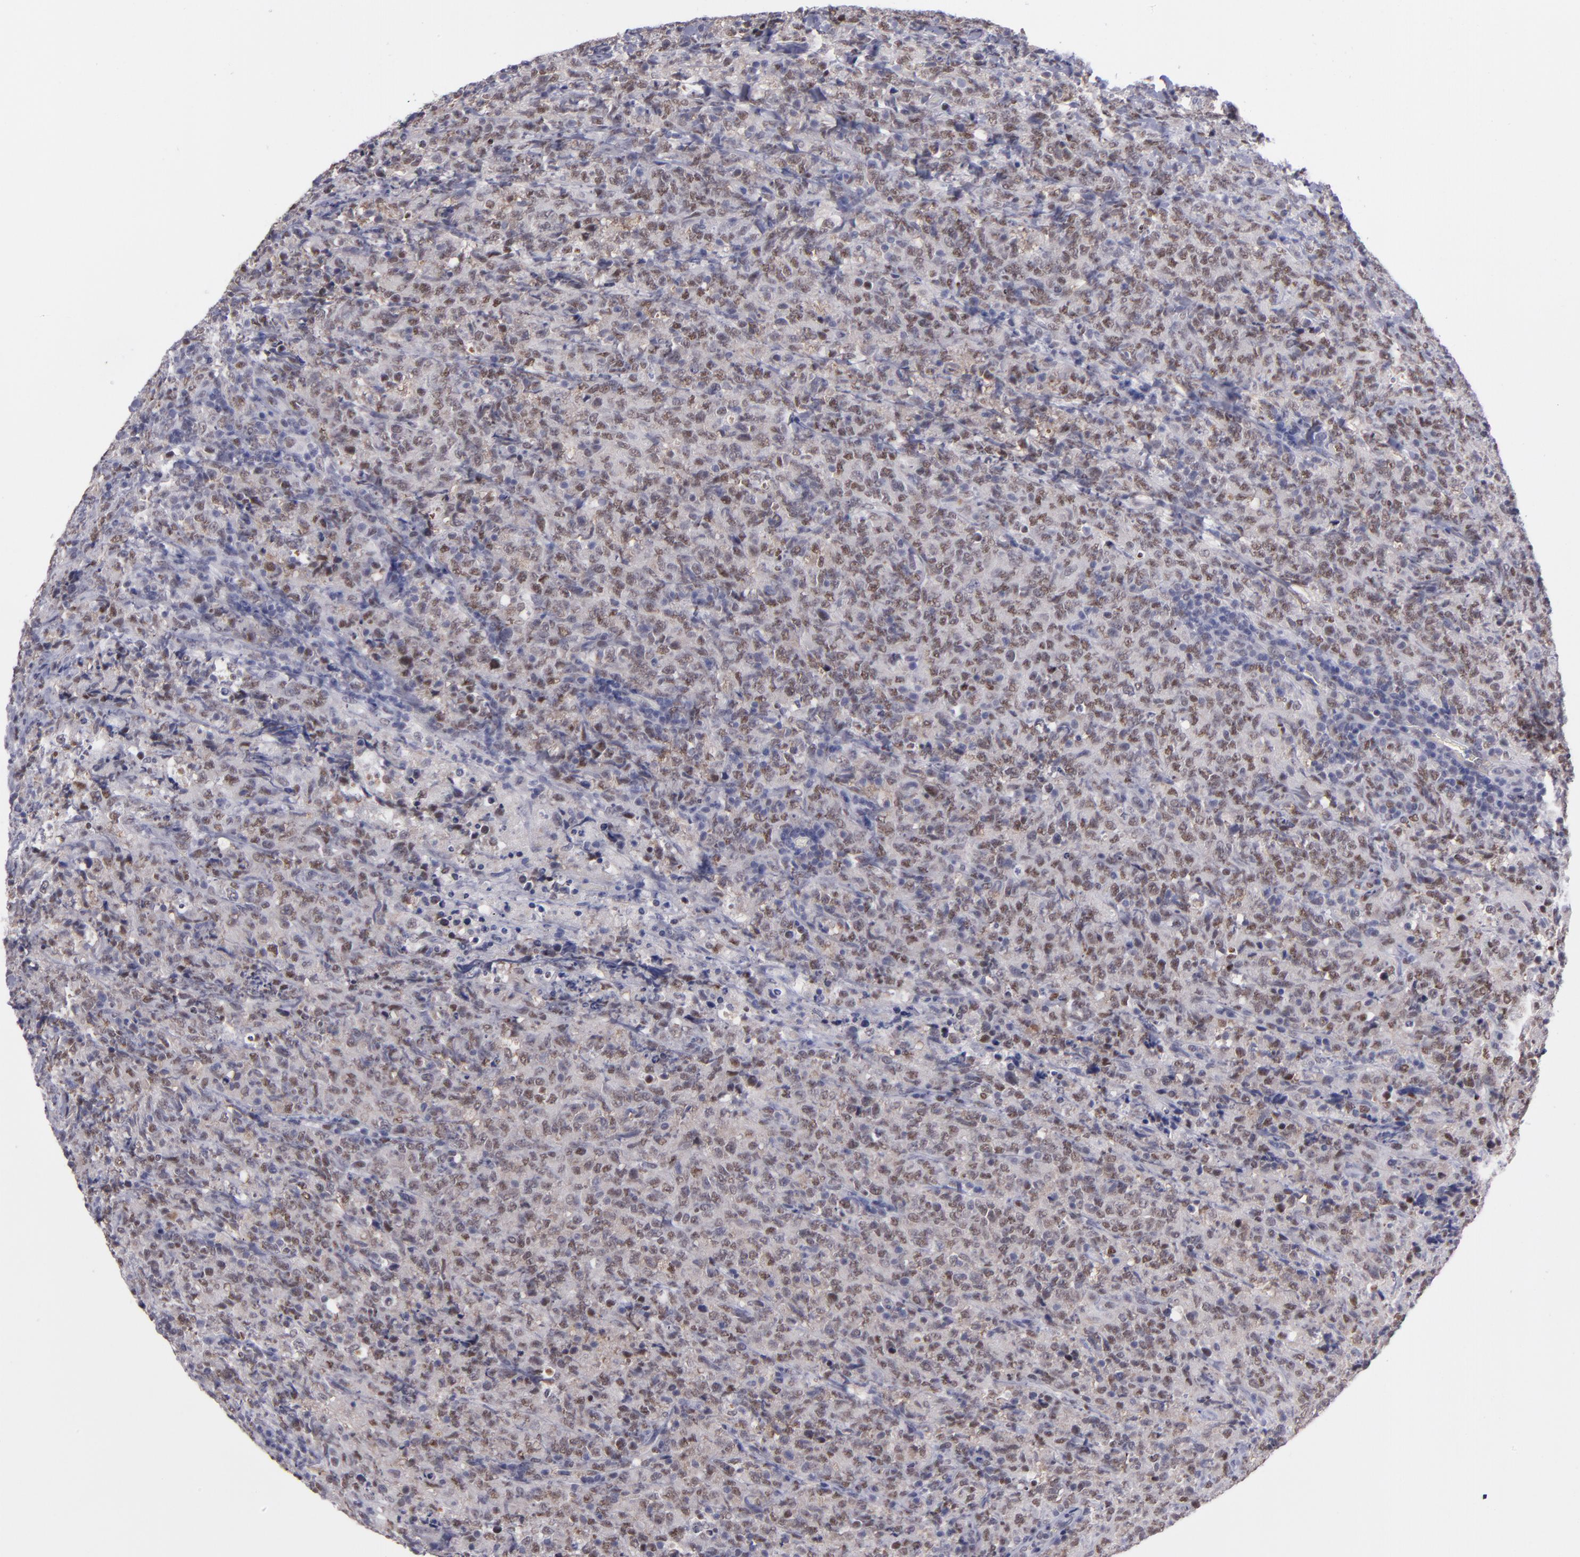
{"staining": {"intensity": "weak", "quantity": "25%-75%", "location": "nuclear"}, "tissue": "lymphoma", "cell_type": "Tumor cells", "image_type": "cancer", "snomed": [{"axis": "morphology", "description": "Malignant lymphoma, non-Hodgkin's type, High grade"}, {"axis": "topography", "description": "Tonsil"}], "caption": "Immunohistochemical staining of human lymphoma demonstrates low levels of weak nuclear positivity in approximately 25%-75% of tumor cells.", "gene": "OTUB2", "patient": {"sex": "female", "age": 36}}